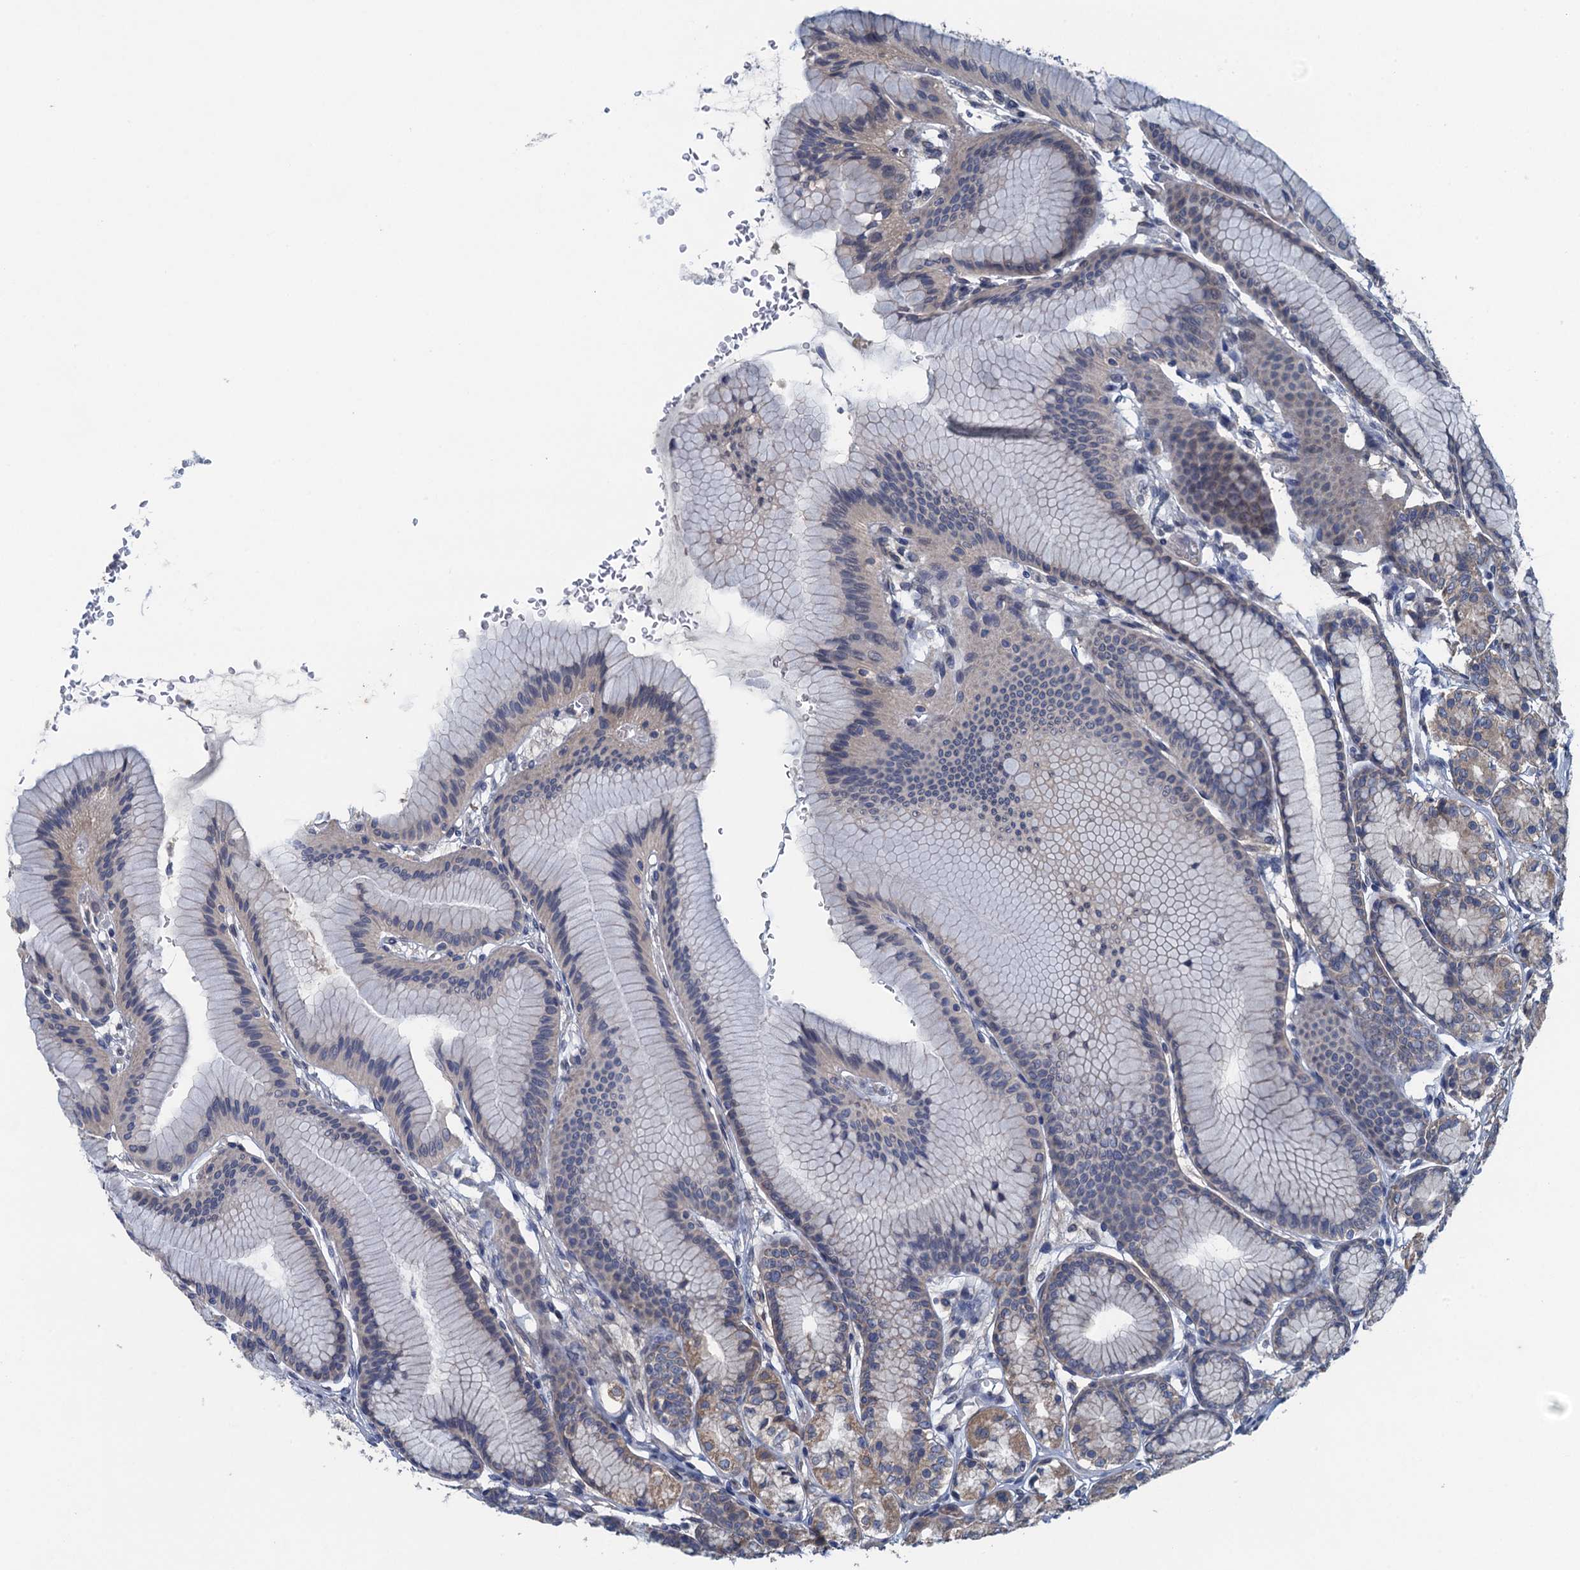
{"staining": {"intensity": "moderate", "quantity": "<25%", "location": "cytoplasmic/membranous"}, "tissue": "stomach", "cell_type": "Glandular cells", "image_type": "normal", "snomed": [{"axis": "morphology", "description": "Normal tissue, NOS"}, {"axis": "morphology", "description": "Adenocarcinoma, NOS"}, {"axis": "morphology", "description": "Adenocarcinoma, High grade"}, {"axis": "topography", "description": "Stomach, upper"}, {"axis": "topography", "description": "Stomach"}], "caption": "This photomicrograph shows IHC staining of unremarkable human stomach, with low moderate cytoplasmic/membranous expression in about <25% of glandular cells.", "gene": "CTU2", "patient": {"sex": "female", "age": 65}}